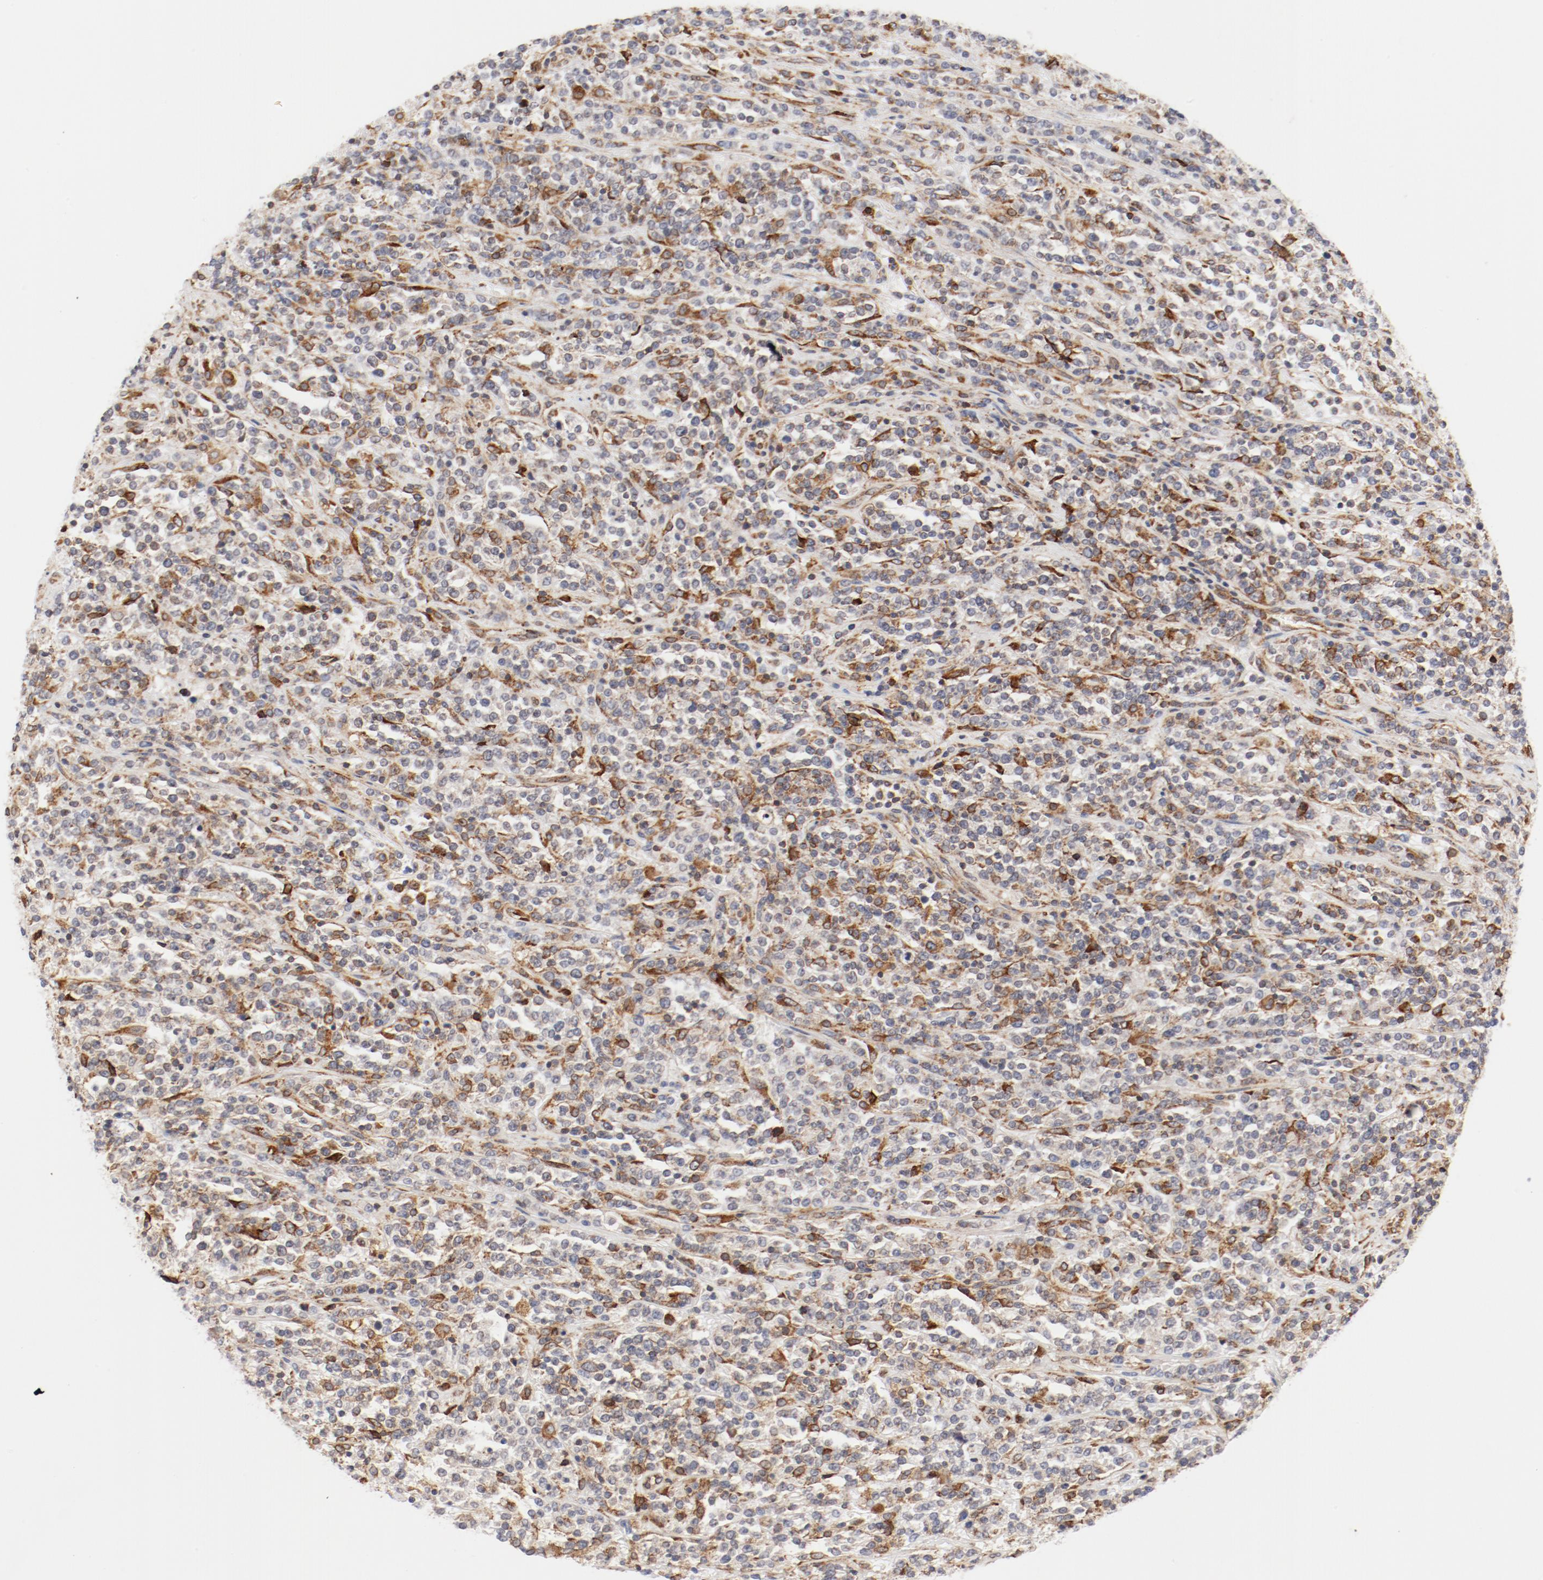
{"staining": {"intensity": "moderate", "quantity": "25%-75%", "location": "cytoplasmic/membranous"}, "tissue": "lymphoma", "cell_type": "Tumor cells", "image_type": "cancer", "snomed": [{"axis": "morphology", "description": "Malignant lymphoma, non-Hodgkin's type, High grade"}, {"axis": "topography", "description": "Soft tissue"}], "caption": "An immunohistochemistry (IHC) histopathology image of tumor tissue is shown. Protein staining in brown shows moderate cytoplasmic/membranous positivity in lymphoma within tumor cells. Immunohistochemistry stains the protein of interest in brown and the nuclei are stained blue.", "gene": "PDPK1", "patient": {"sex": "male", "age": 18}}